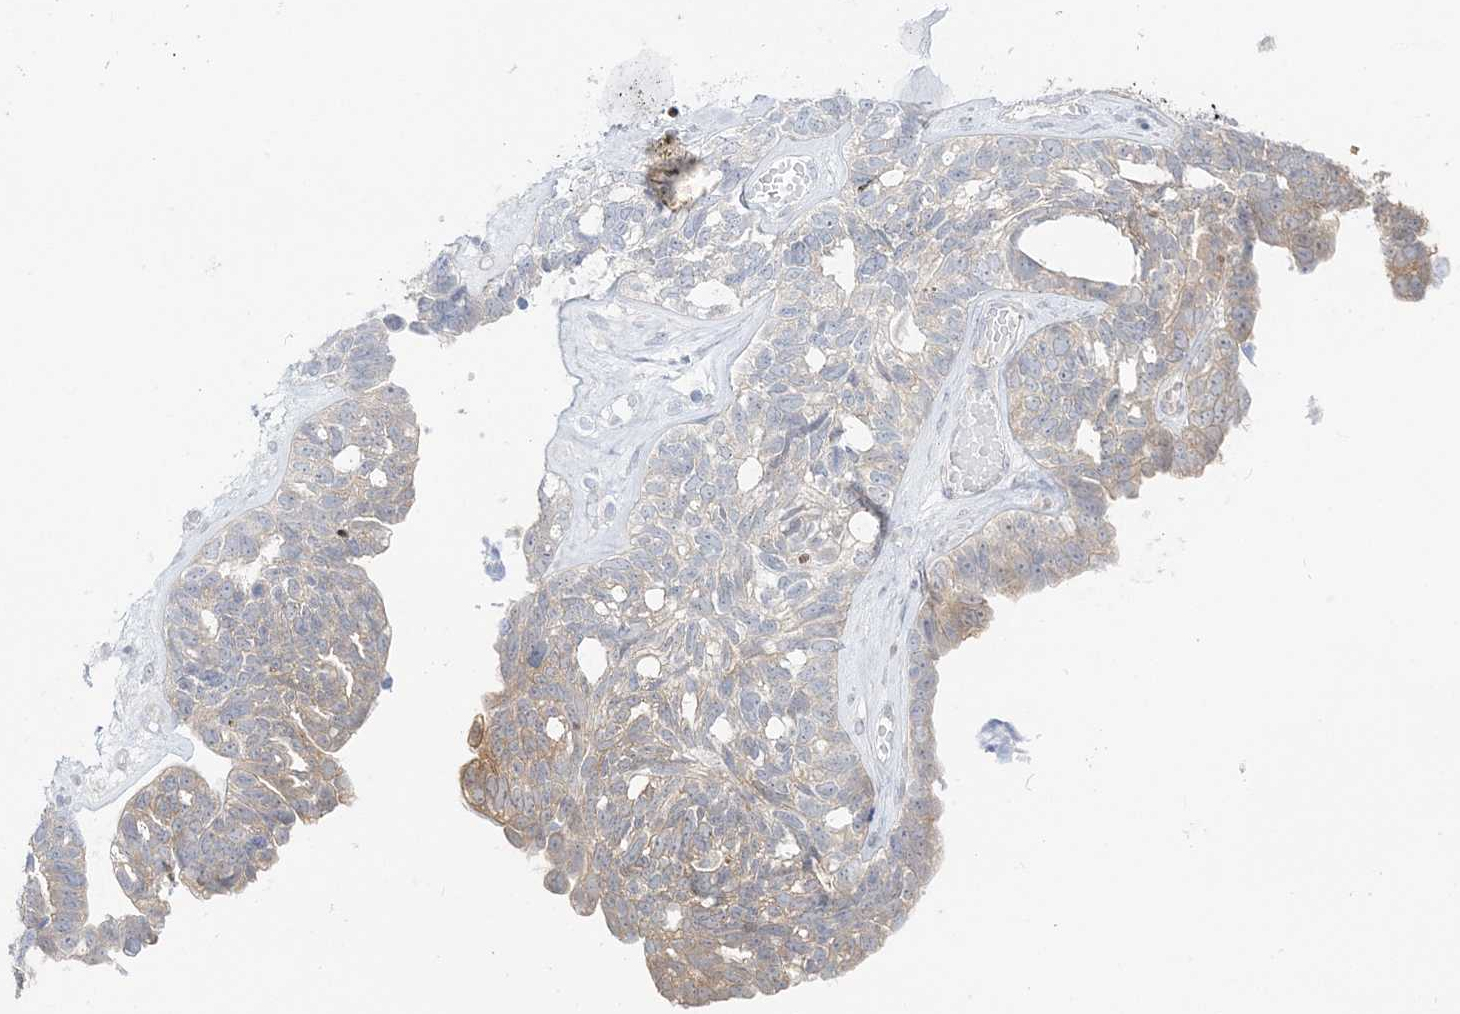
{"staining": {"intensity": "weak", "quantity": "<25%", "location": "cytoplasmic/membranous"}, "tissue": "ovarian cancer", "cell_type": "Tumor cells", "image_type": "cancer", "snomed": [{"axis": "morphology", "description": "Cystadenocarcinoma, serous, NOS"}, {"axis": "topography", "description": "Ovary"}], "caption": "Immunohistochemical staining of human ovarian cancer (serous cystadenocarcinoma) exhibits no significant expression in tumor cells. The staining was performed using DAB (3,3'-diaminobenzidine) to visualize the protein expression in brown, while the nuclei were stained in blue with hematoxylin (Magnification: 20x).", "gene": "THADA", "patient": {"sex": "female", "age": 79}}